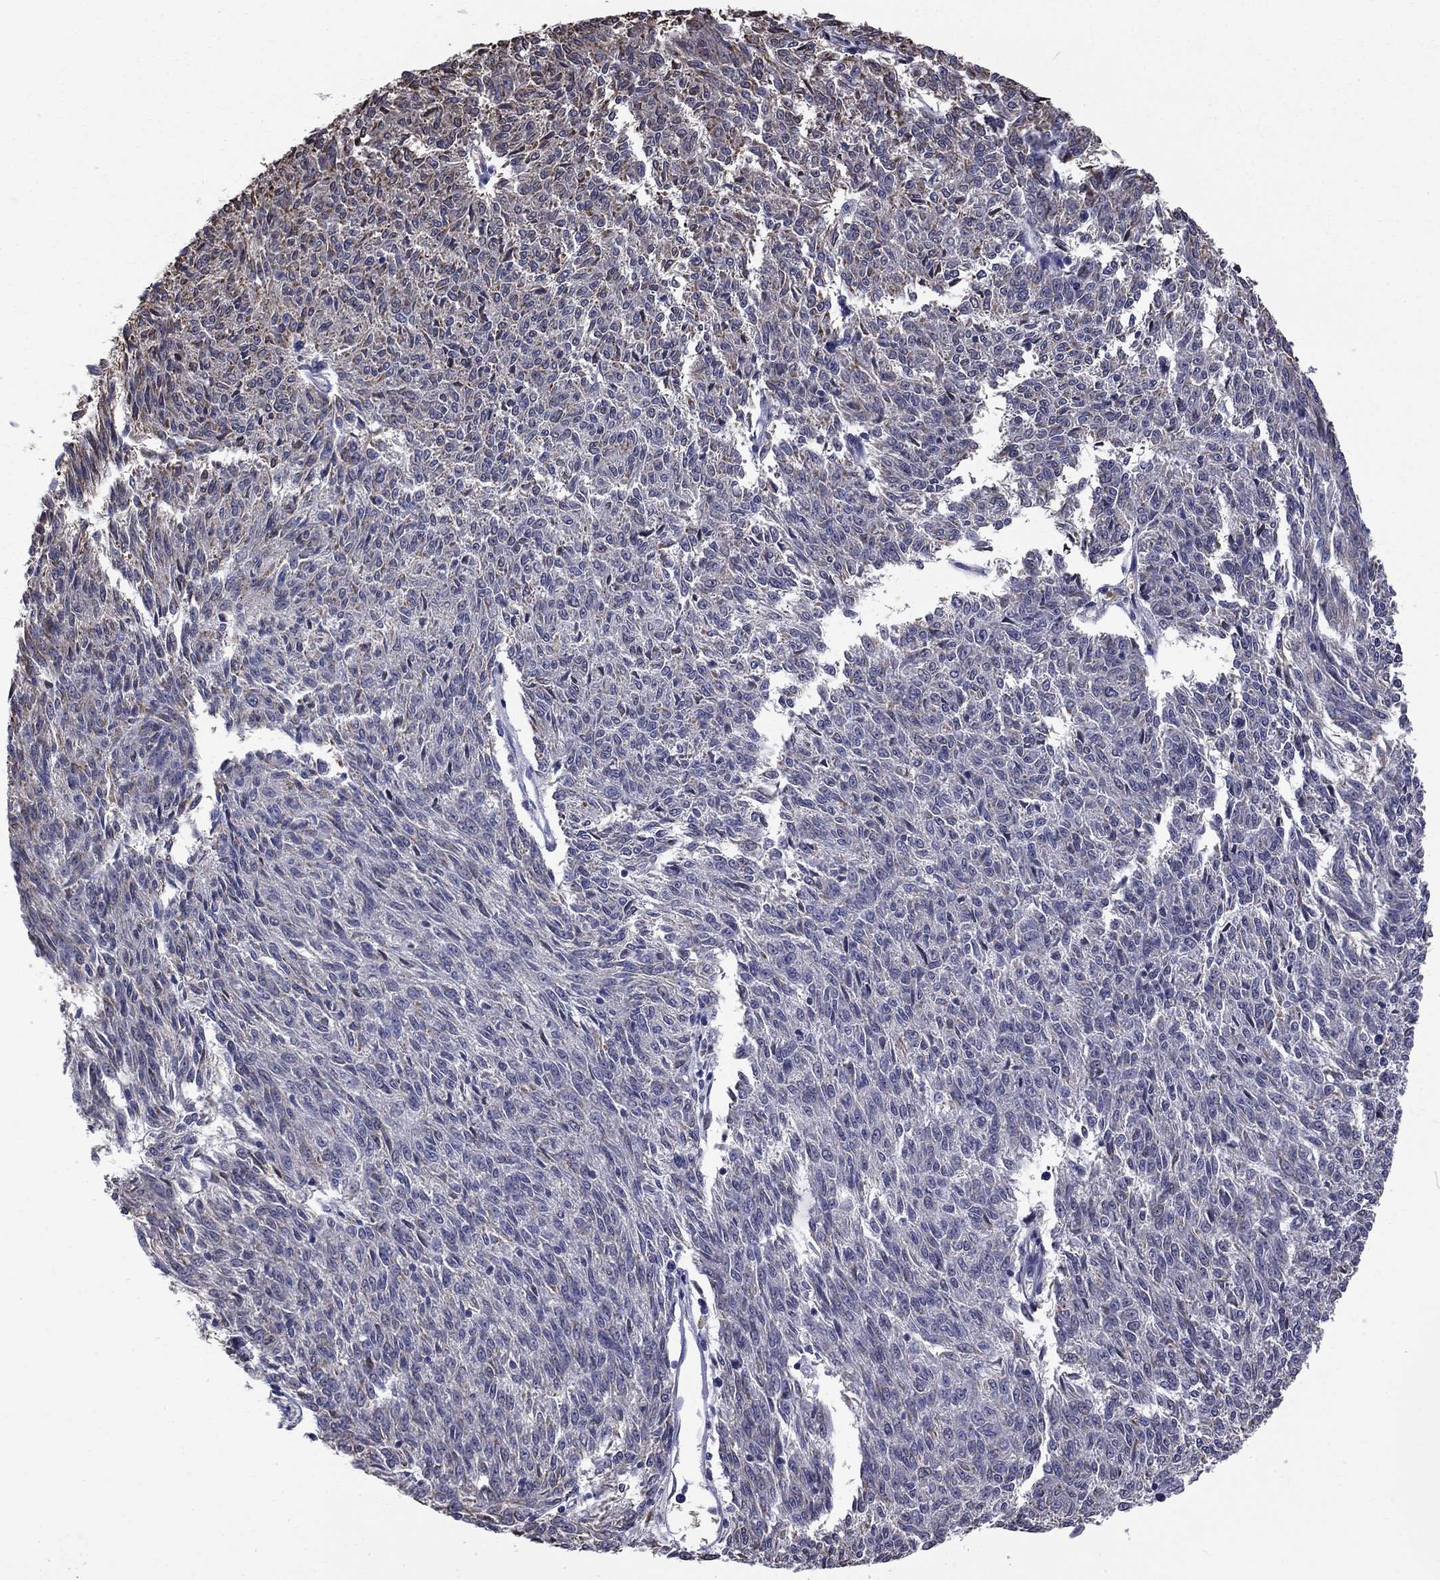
{"staining": {"intensity": "negative", "quantity": "none", "location": "none"}, "tissue": "melanoma", "cell_type": "Tumor cells", "image_type": "cancer", "snomed": [{"axis": "morphology", "description": "Malignant melanoma, NOS"}, {"axis": "topography", "description": "Skin"}], "caption": "Micrograph shows no significant protein positivity in tumor cells of melanoma.", "gene": "HSPB2", "patient": {"sex": "female", "age": 72}}